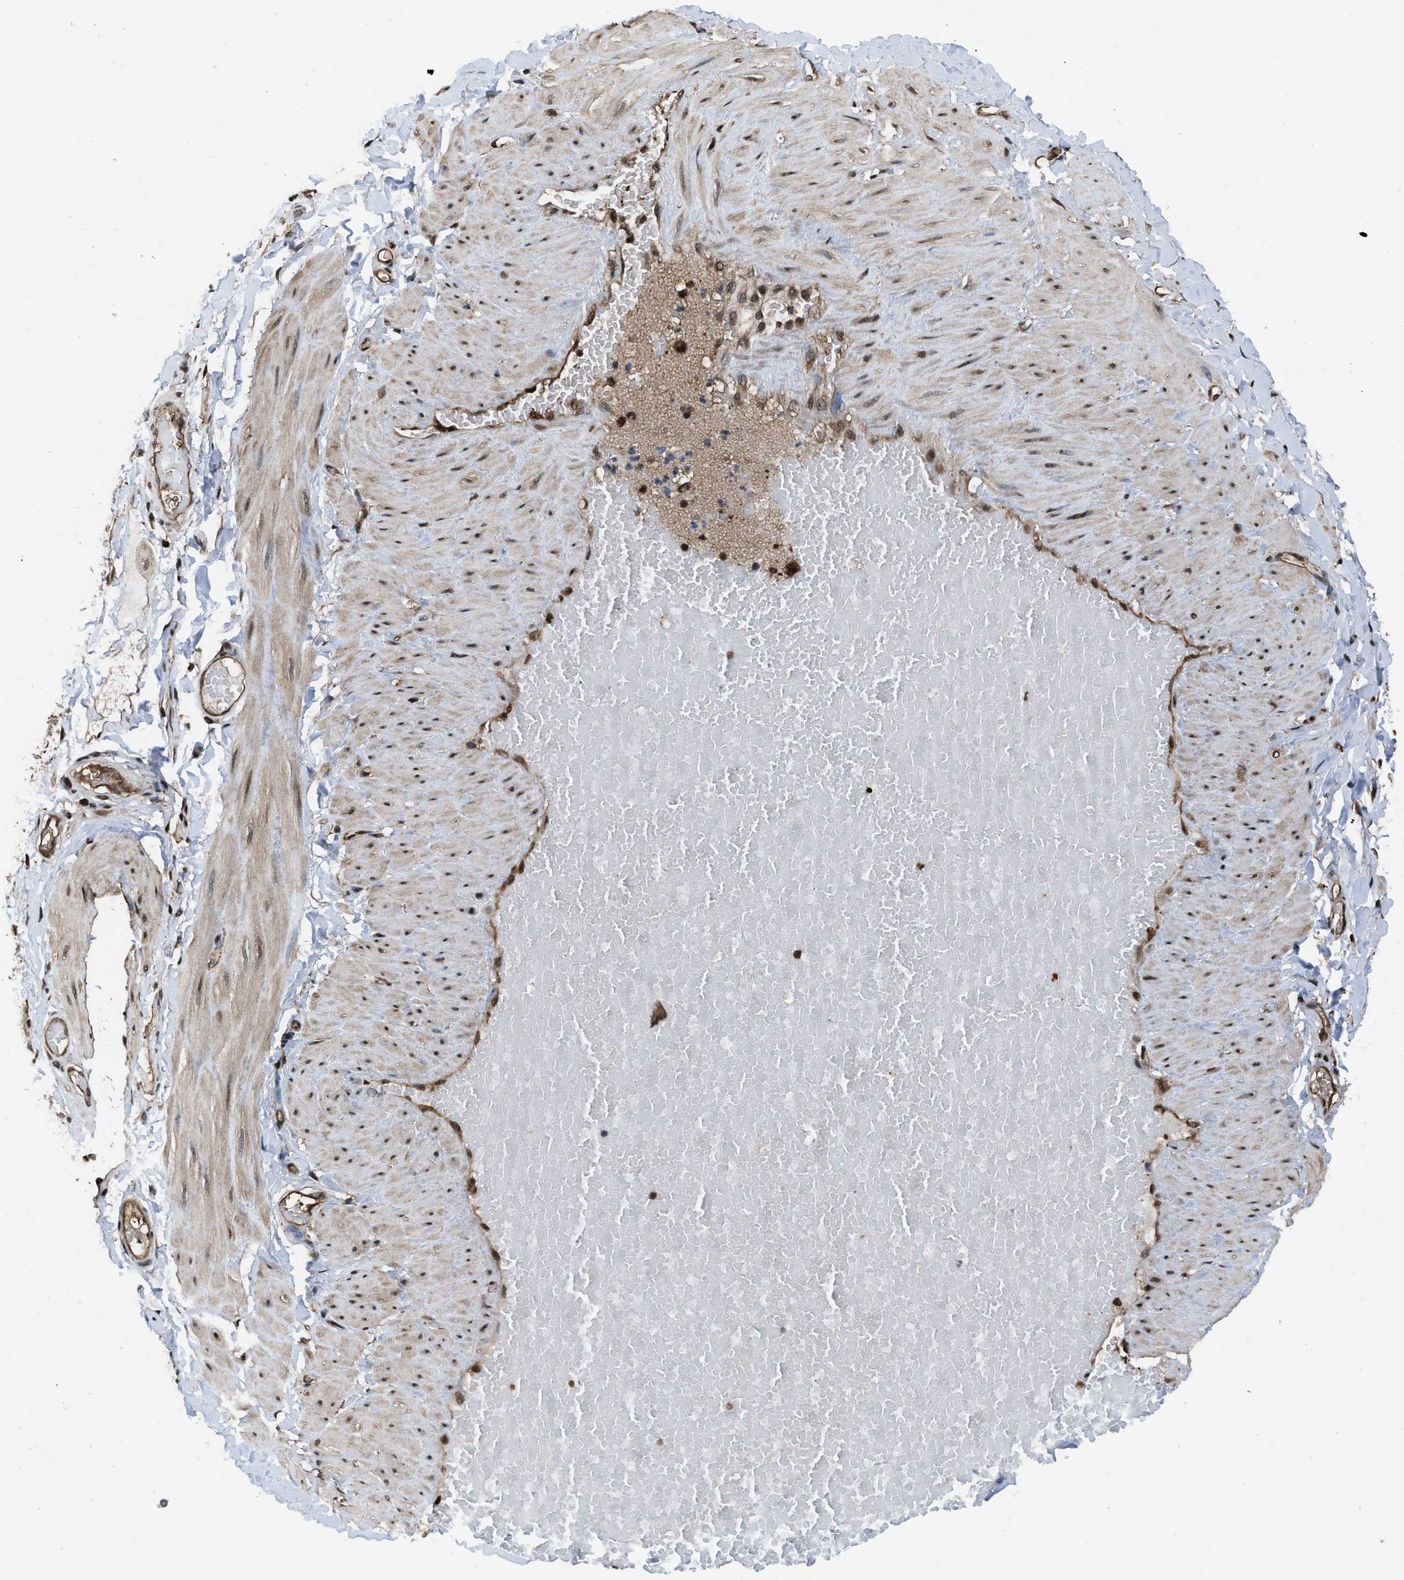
{"staining": {"intensity": "moderate", "quantity": "25%-75%", "location": "cytoplasmic/membranous,nuclear"}, "tissue": "soft tissue", "cell_type": "Fibroblasts", "image_type": "normal", "snomed": [{"axis": "morphology", "description": "Normal tissue, NOS"}, {"axis": "topography", "description": "Adipose tissue"}, {"axis": "topography", "description": "Vascular tissue"}, {"axis": "topography", "description": "Peripheral nerve tissue"}], "caption": "This image displays immunohistochemistry staining of benign human soft tissue, with medium moderate cytoplasmic/membranous,nuclear positivity in approximately 25%-75% of fibroblasts.", "gene": "FNTA", "patient": {"sex": "male", "age": 25}}